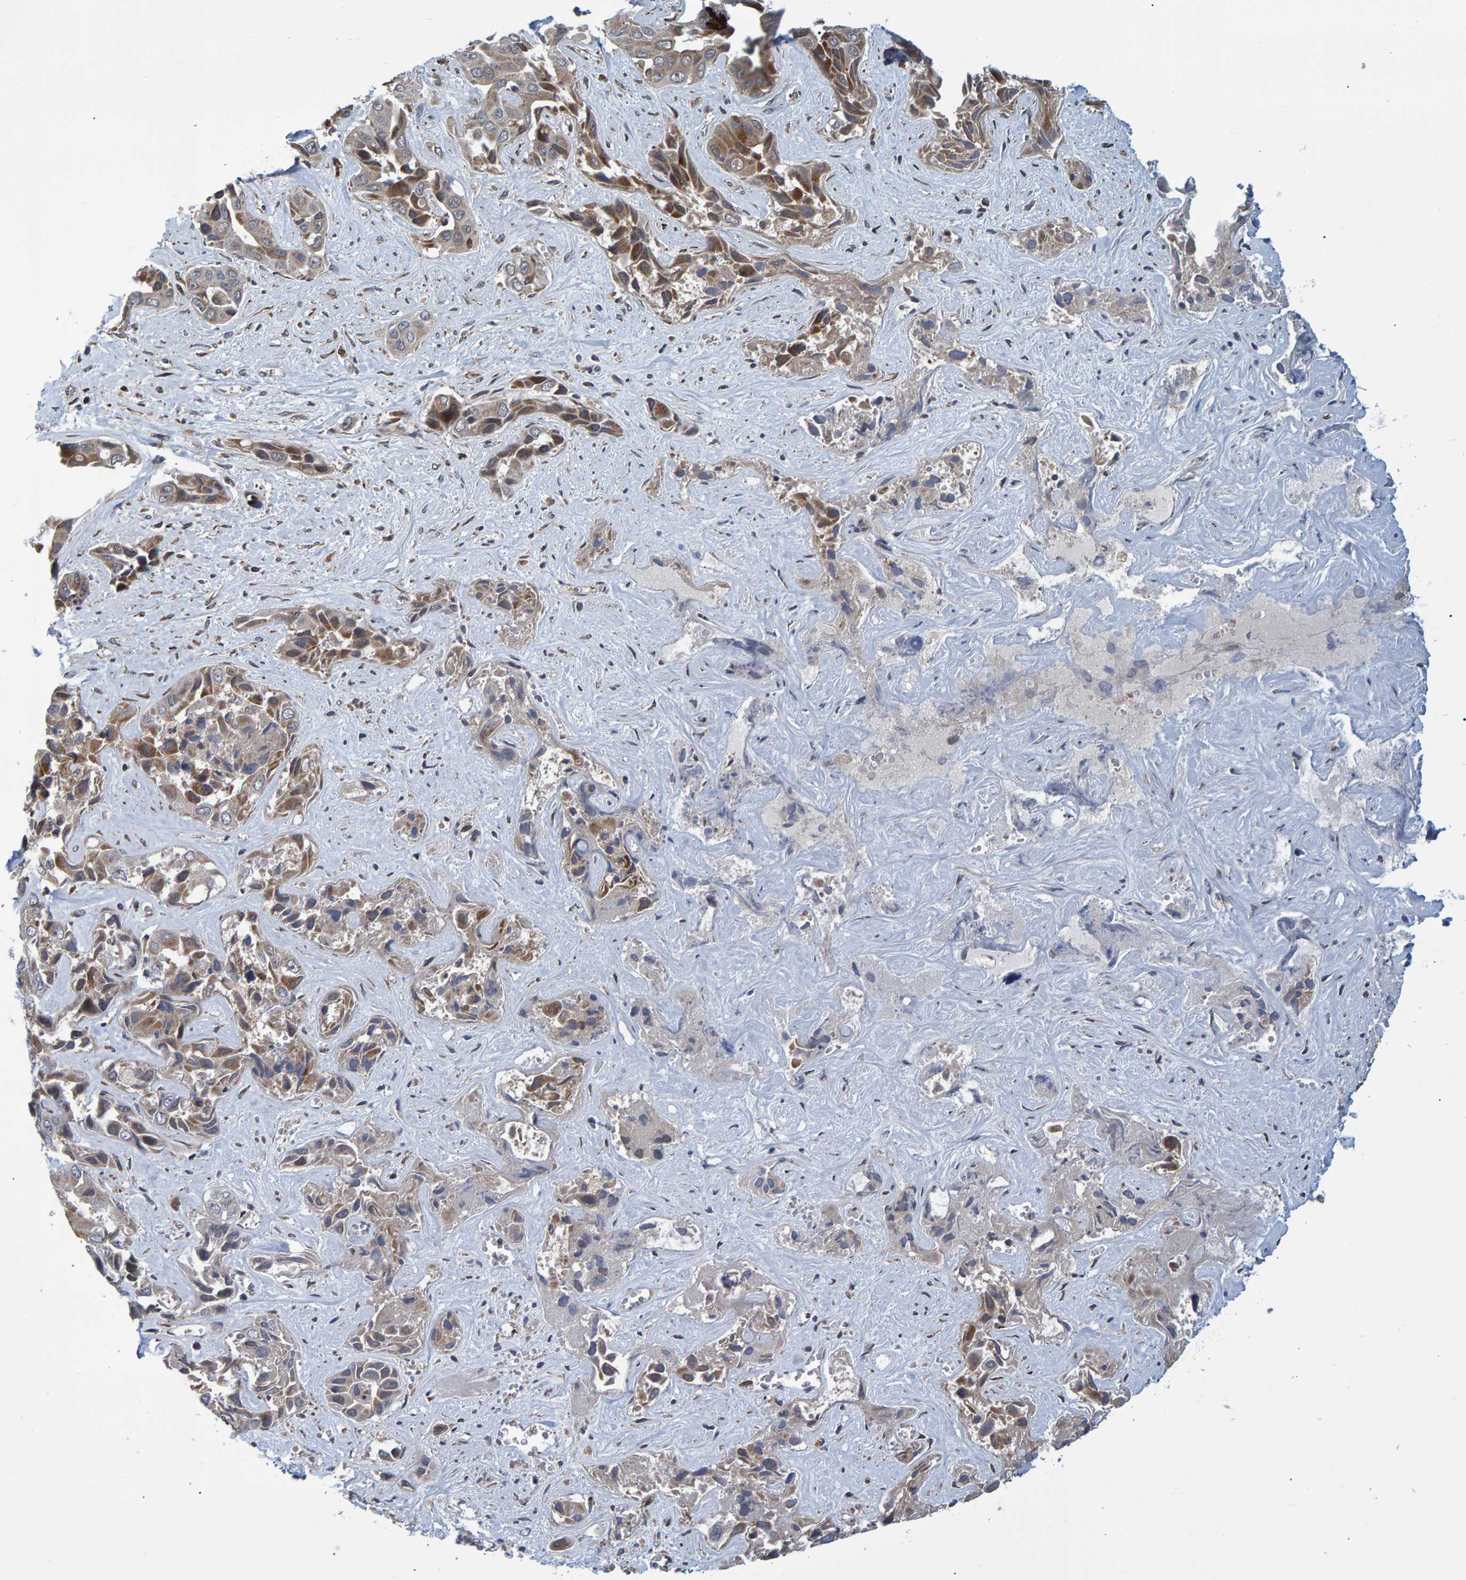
{"staining": {"intensity": "moderate", "quantity": ">75%", "location": "cytoplasmic/membranous"}, "tissue": "liver cancer", "cell_type": "Tumor cells", "image_type": "cancer", "snomed": [{"axis": "morphology", "description": "Cholangiocarcinoma"}, {"axis": "topography", "description": "Liver"}], "caption": "Protein expression analysis of liver cancer reveals moderate cytoplasmic/membranous expression in approximately >75% of tumor cells.", "gene": "ATP6V1H", "patient": {"sex": "female", "age": 52}}